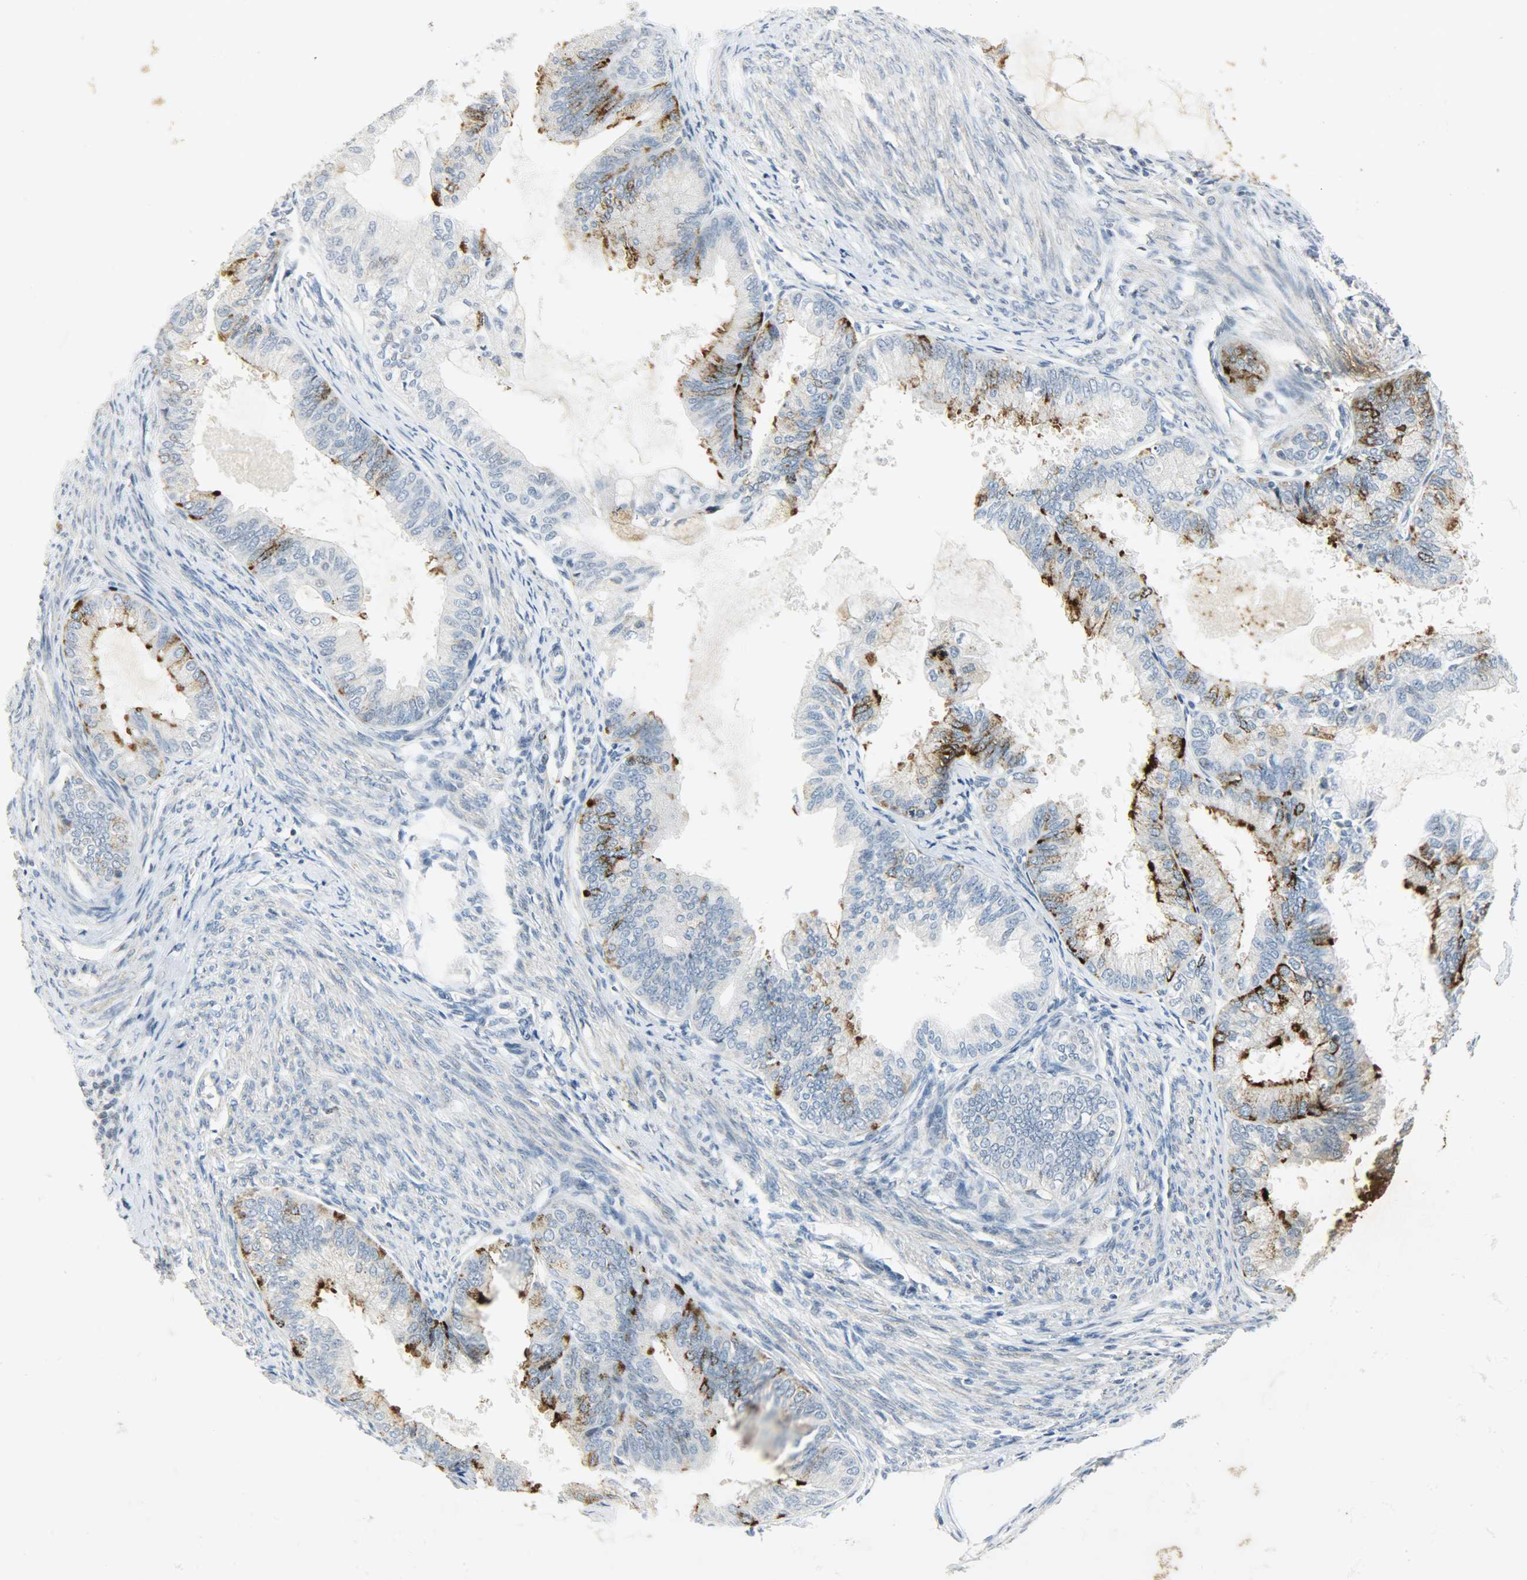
{"staining": {"intensity": "strong", "quantity": "<25%", "location": "cytoplasmic/membranous,nuclear"}, "tissue": "endometrial cancer", "cell_type": "Tumor cells", "image_type": "cancer", "snomed": [{"axis": "morphology", "description": "Adenocarcinoma, NOS"}, {"axis": "topography", "description": "Endometrium"}], "caption": "IHC of human endometrial cancer (adenocarcinoma) displays medium levels of strong cytoplasmic/membranous and nuclear positivity in about <25% of tumor cells.", "gene": "AURKB", "patient": {"sex": "female", "age": 86}}